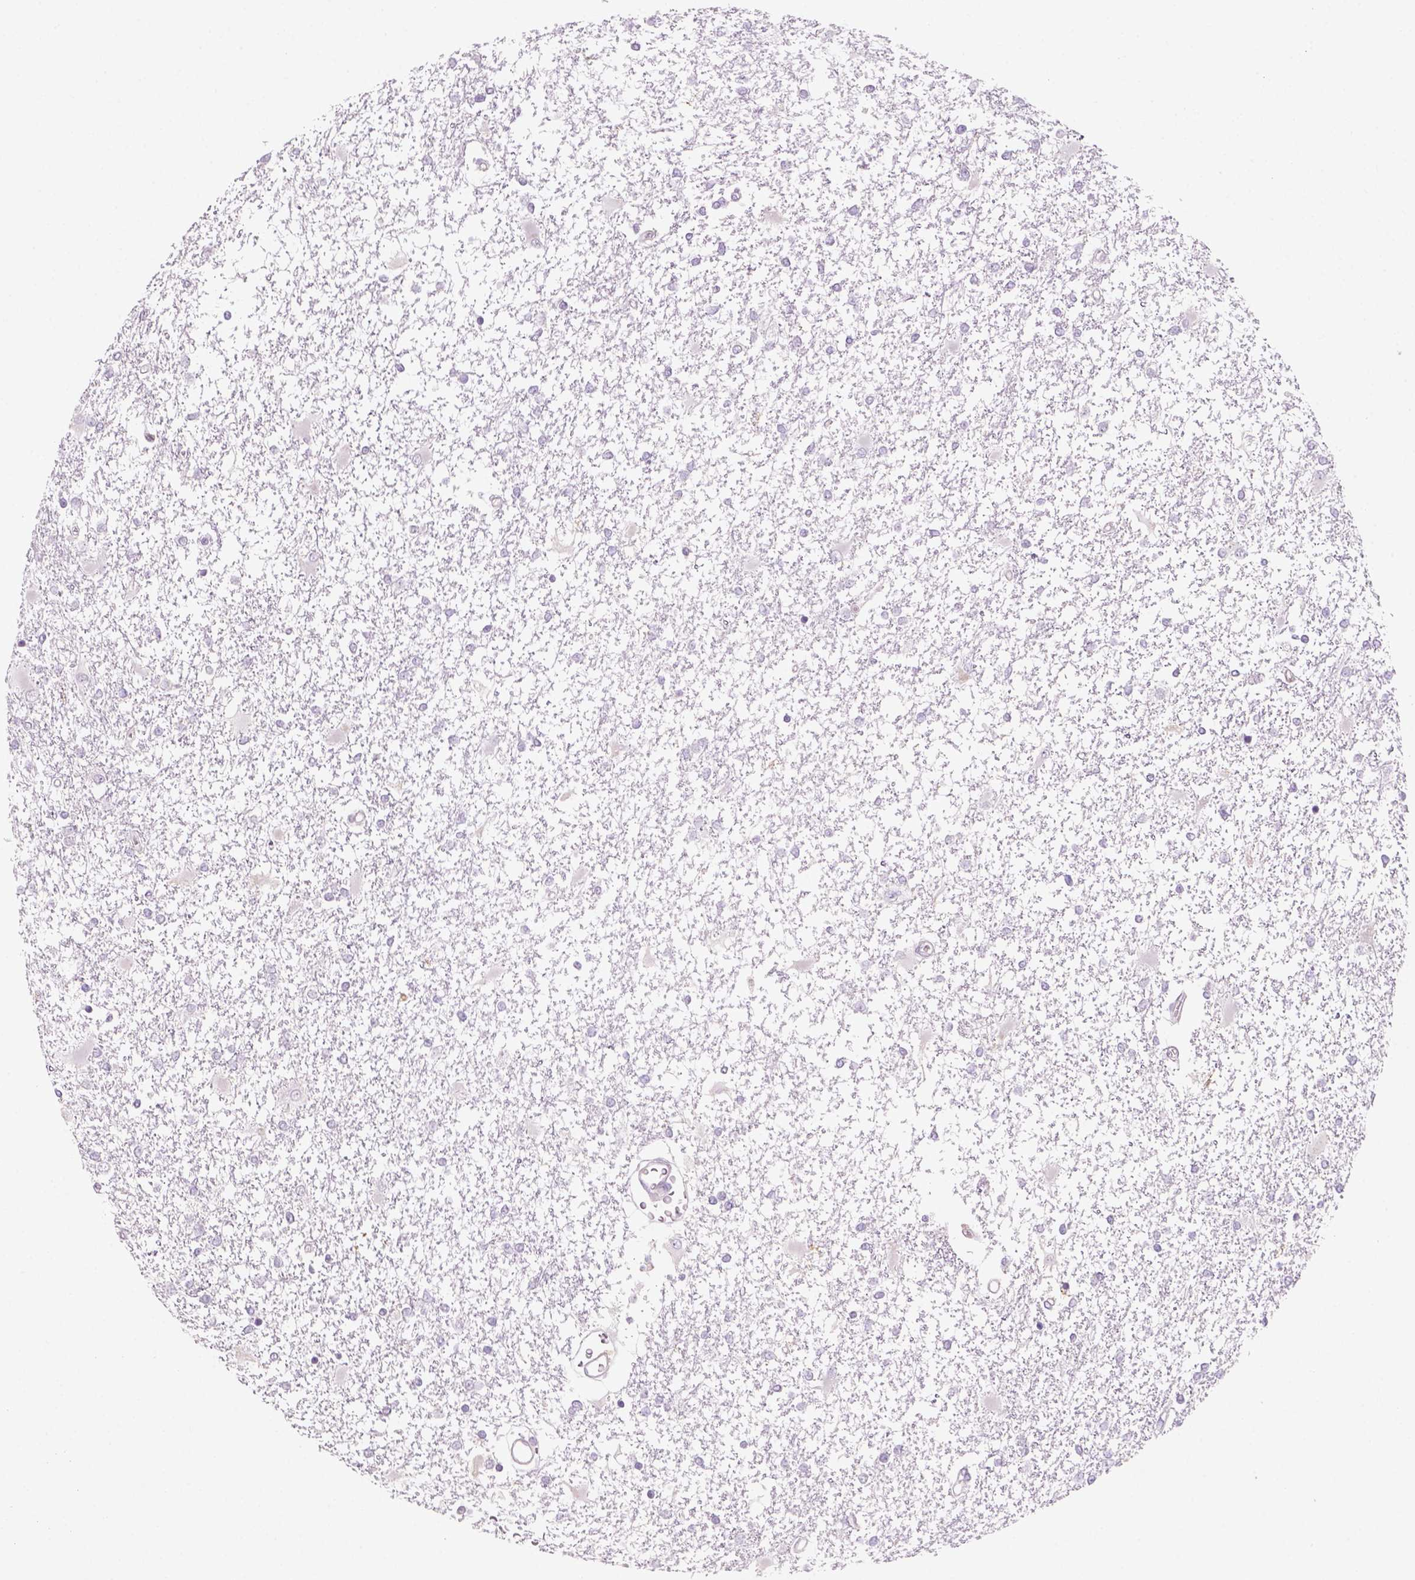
{"staining": {"intensity": "negative", "quantity": "none", "location": "none"}, "tissue": "glioma", "cell_type": "Tumor cells", "image_type": "cancer", "snomed": [{"axis": "morphology", "description": "Glioma, malignant, High grade"}, {"axis": "topography", "description": "Cerebral cortex"}], "caption": "Immunohistochemical staining of glioma shows no significant positivity in tumor cells. The staining was performed using DAB to visualize the protein expression in brown, while the nuclei were stained in blue with hematoxylin (Magnification: 20x).", "gene": "KRT25", "patient": {"sex": "male", "age": 79}}